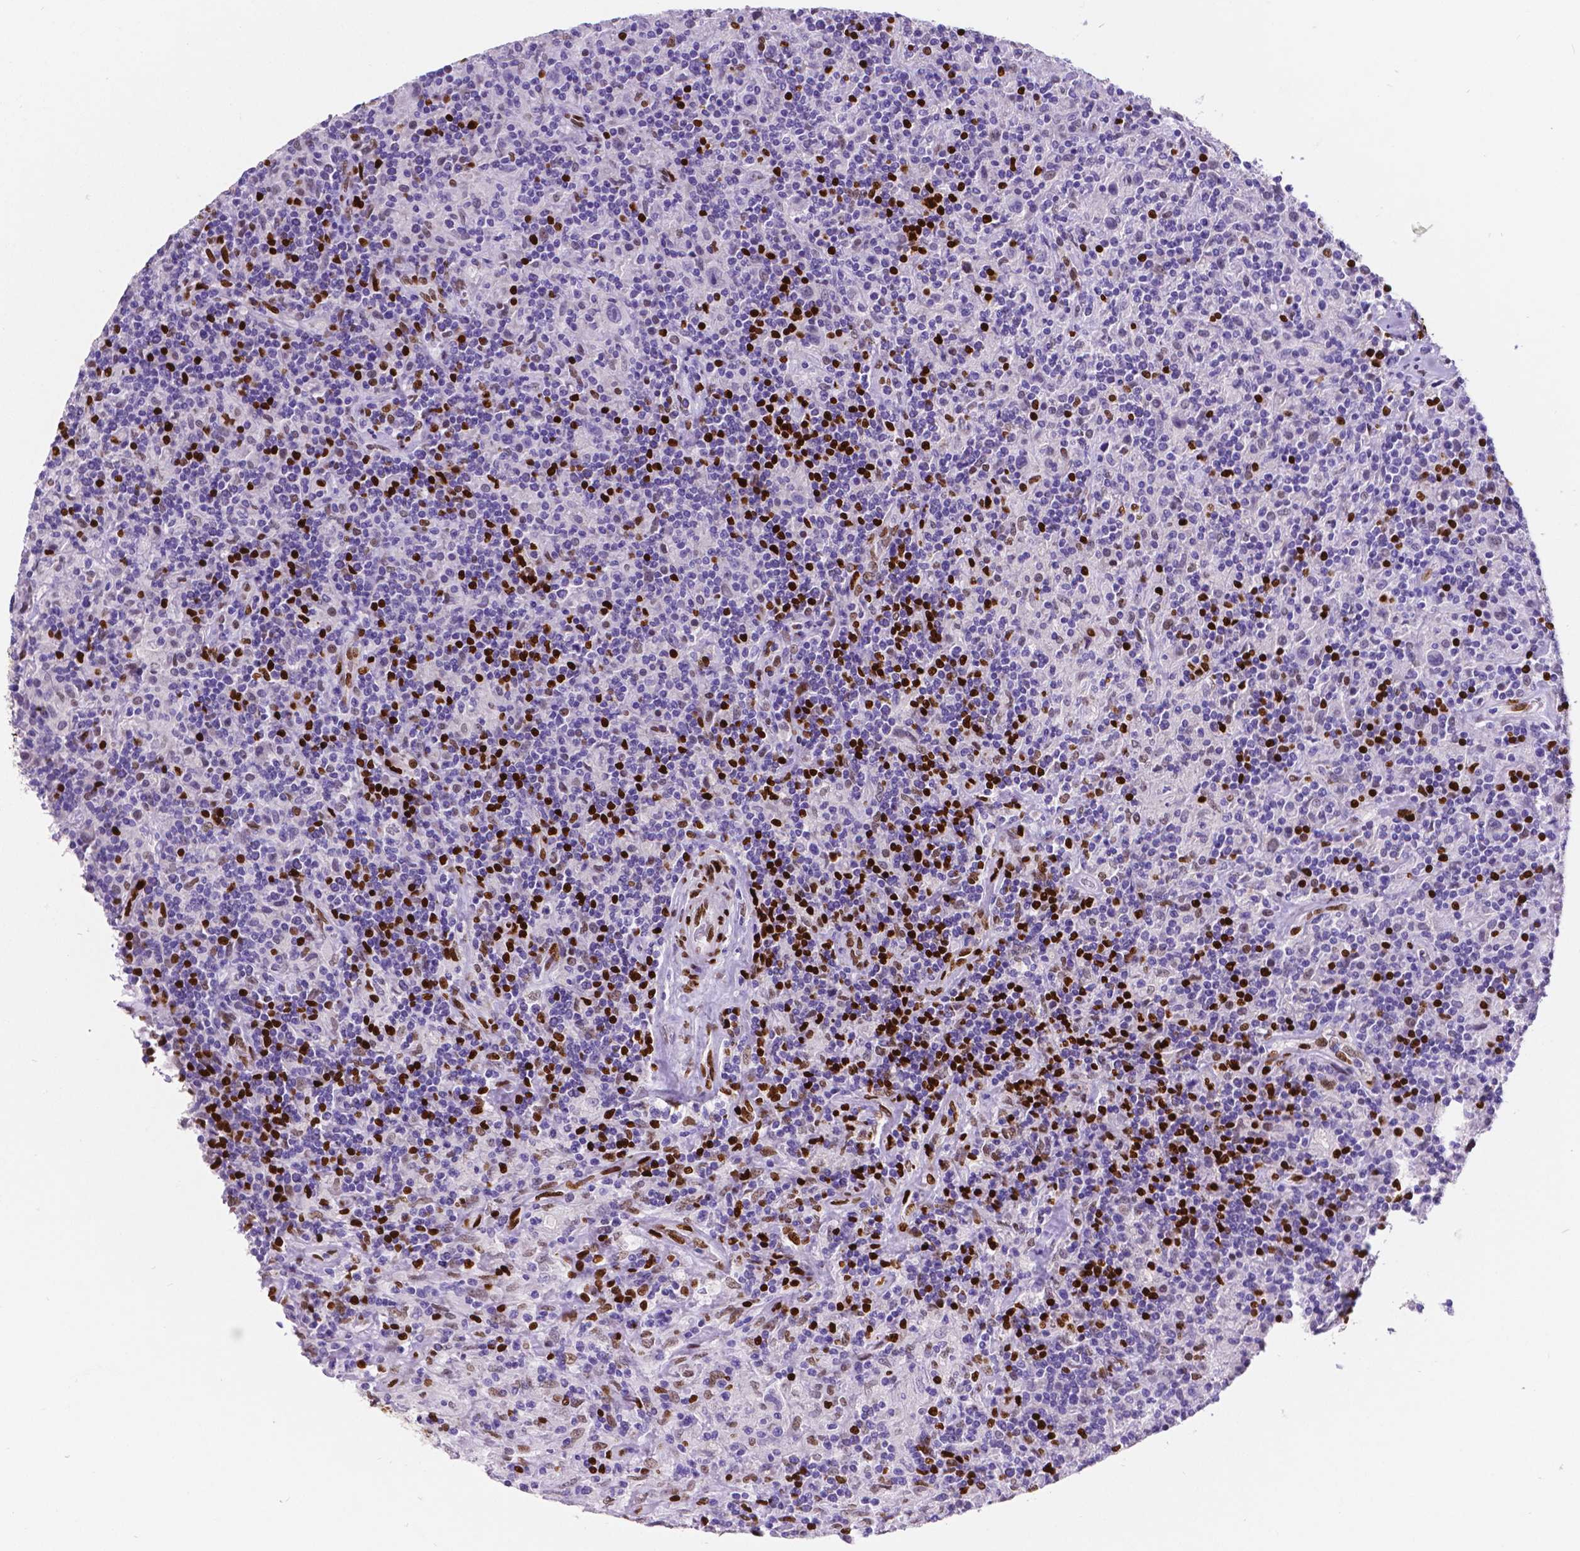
{"staining": {"intensity": "negative", "quantity": "none", "location": "none"}, "tissue": "lymphoma", "cell_type": "Tumor cells", "image_type": "cancer", "snomed": [{"axis": "morphology", "description": "Hodgkin's disease, NOS"}, {"axis": "topography", "description": "Lymph node"}], "caption": "An image of human Hodgkin's disease is negative for staining in tumor cells. (DAB (3,3'-diaminobenzidine) immunohistochemistry, high magnification).", "gene": "MEF2C", "patient": {"sex": "male", "age": 70}}